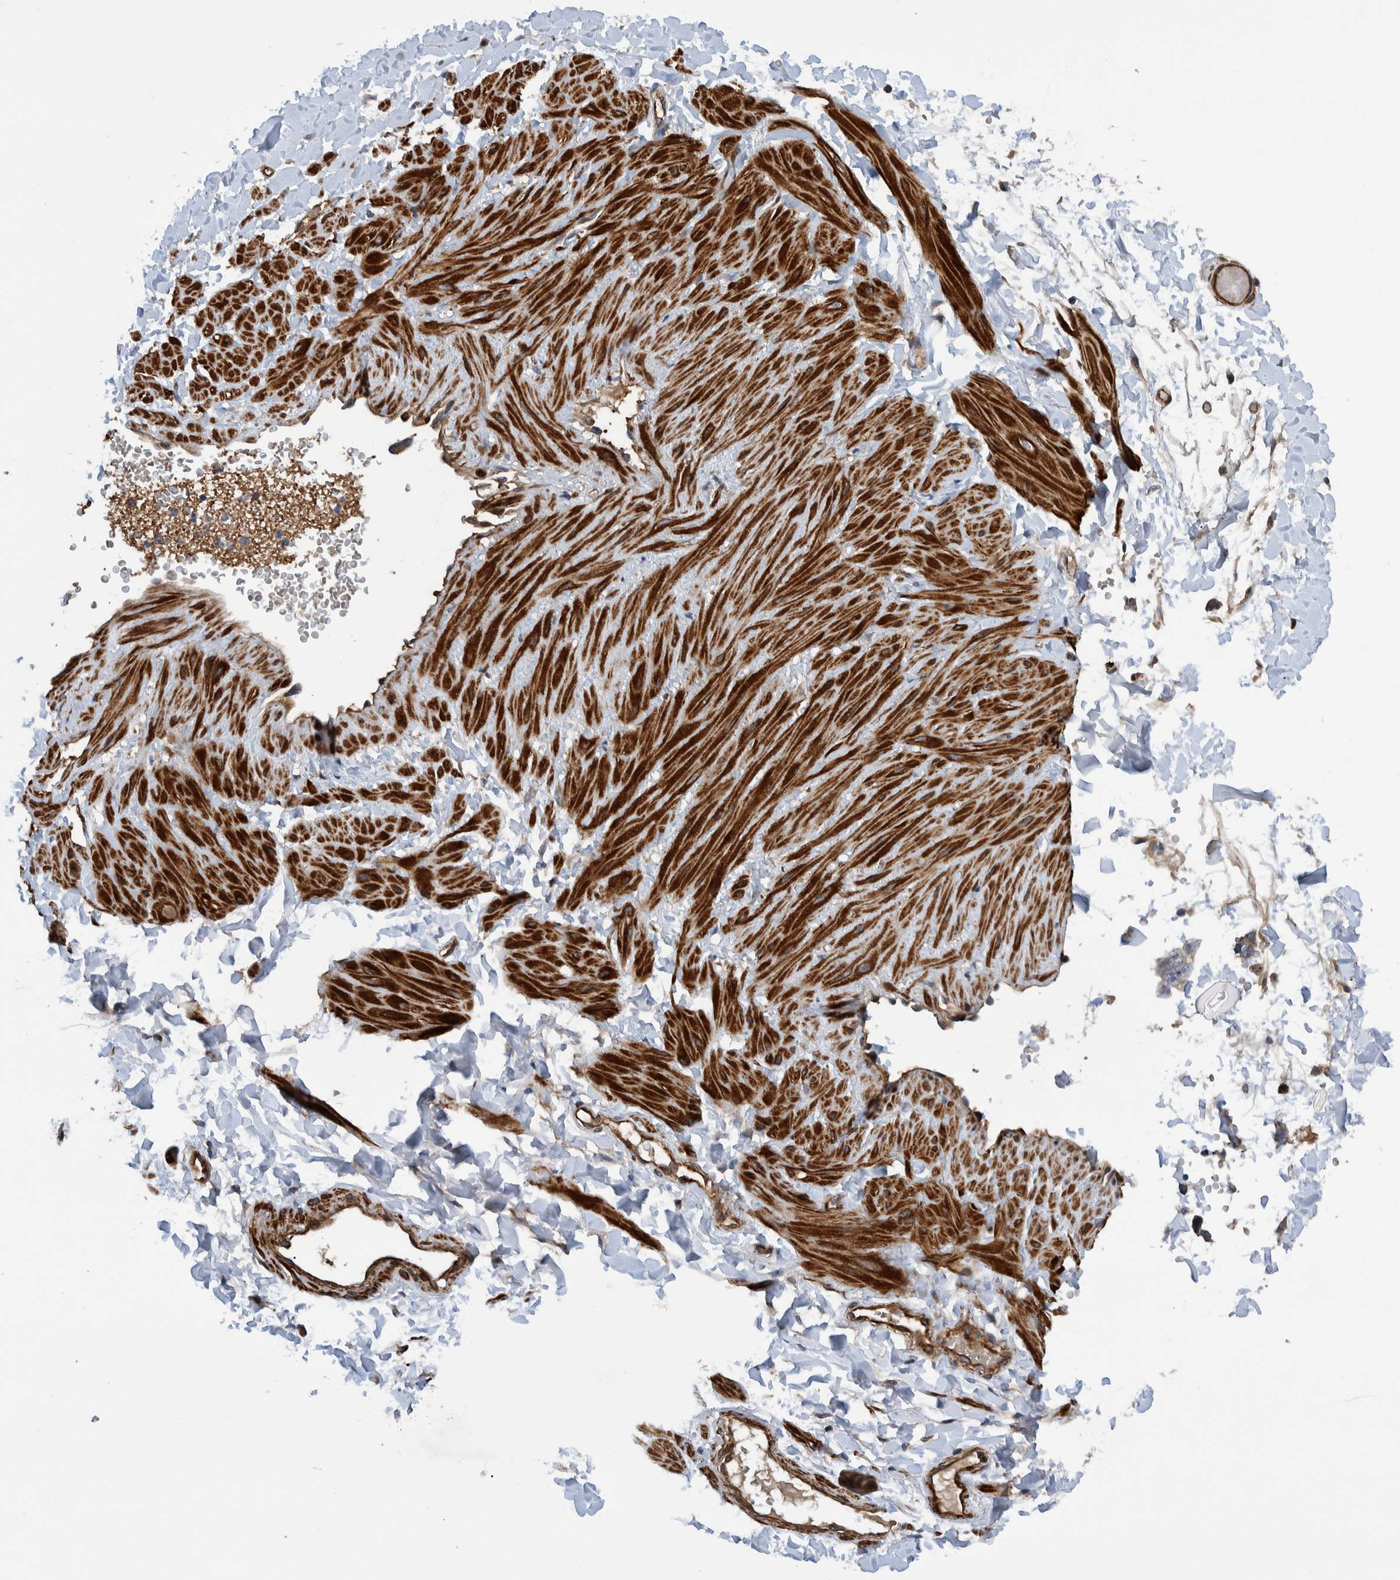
{"staining": {"intensity": "negative", "quantity": "none", "location": "none"}, "tissue": "adipose tissue", "cell_type": "Adipocytes", "image_type": "normal", "snomed": [{"axis": "morphology", "description": "Normal tissue, NOS"}, {"axis": "topography", "description": "Adipose tissue"}, {"axis": "topography", "description": "Vascular tissue"}, {"axis": "topography", "description": "Peripheral nerve tissue"}], "caption": "The photomicrograph shows no staining of adipocytes in normal adipose tissue. (DAB (3,3'-diaminobenzidine) IHC, high magnification).", "gene": "GRPEL2", "patient": {"sex": "male", "age": 25}}